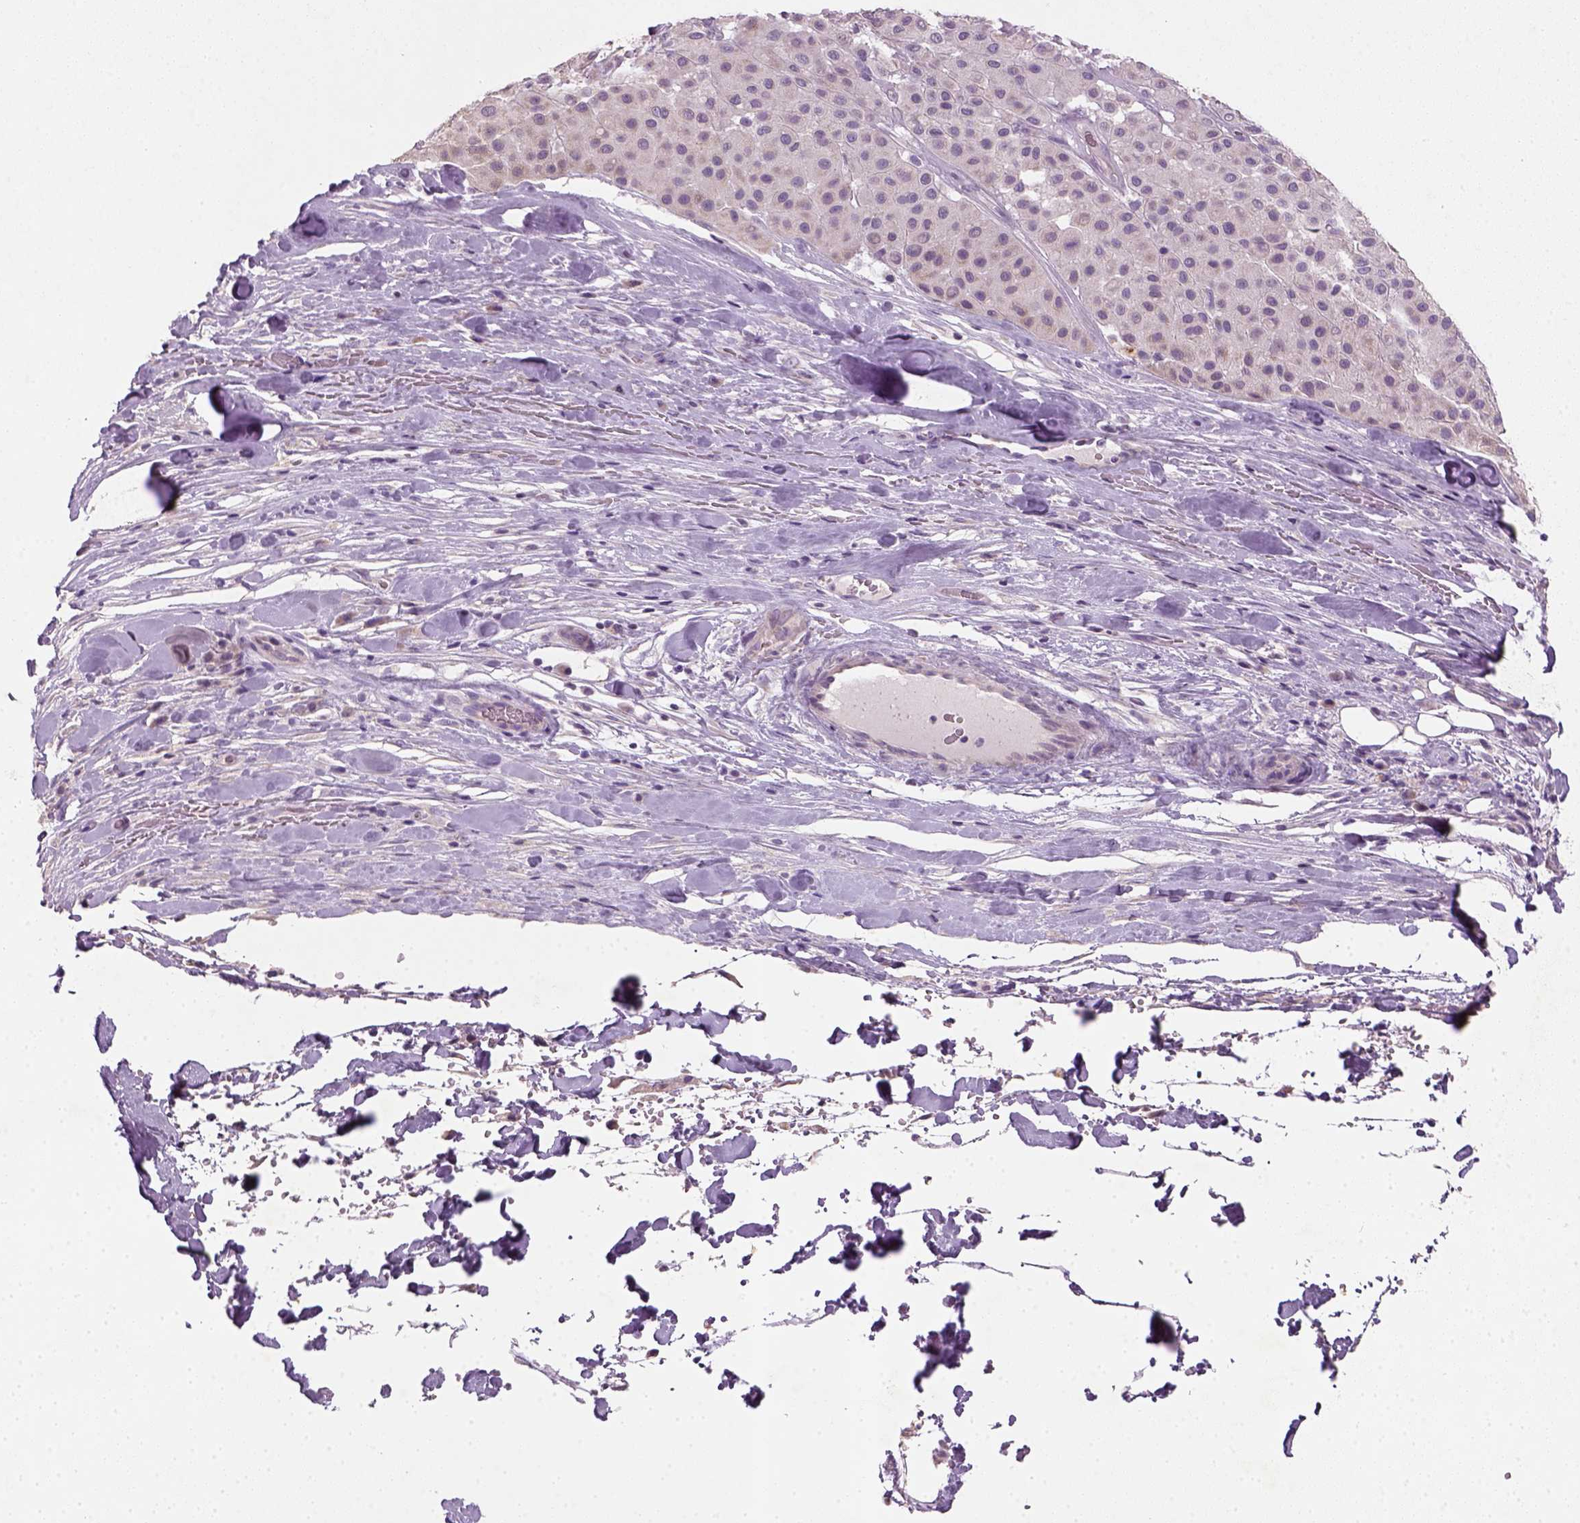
{"staining": {"intensity": "negative", "quantity": "none", "location": "none"}, "tissue": "melanoma", "cell_type": "Tumor cells", "image_type": "cancer", "snomed": [{"axis": "morphology", "description": "Malignant melanoma, Metastatic site"}, {"axis": "topography", "description": "Smooth muscle"}], "caption": "High magnification brightfield microscopy of melanoma stained with DAB (brown) and counterstained with hematoxylin (blue): tumor cells show no significant expression. Nuclei are stained in blue.", "gene": "NUDT6", "patient": {"sex": "male", "age": 41}}